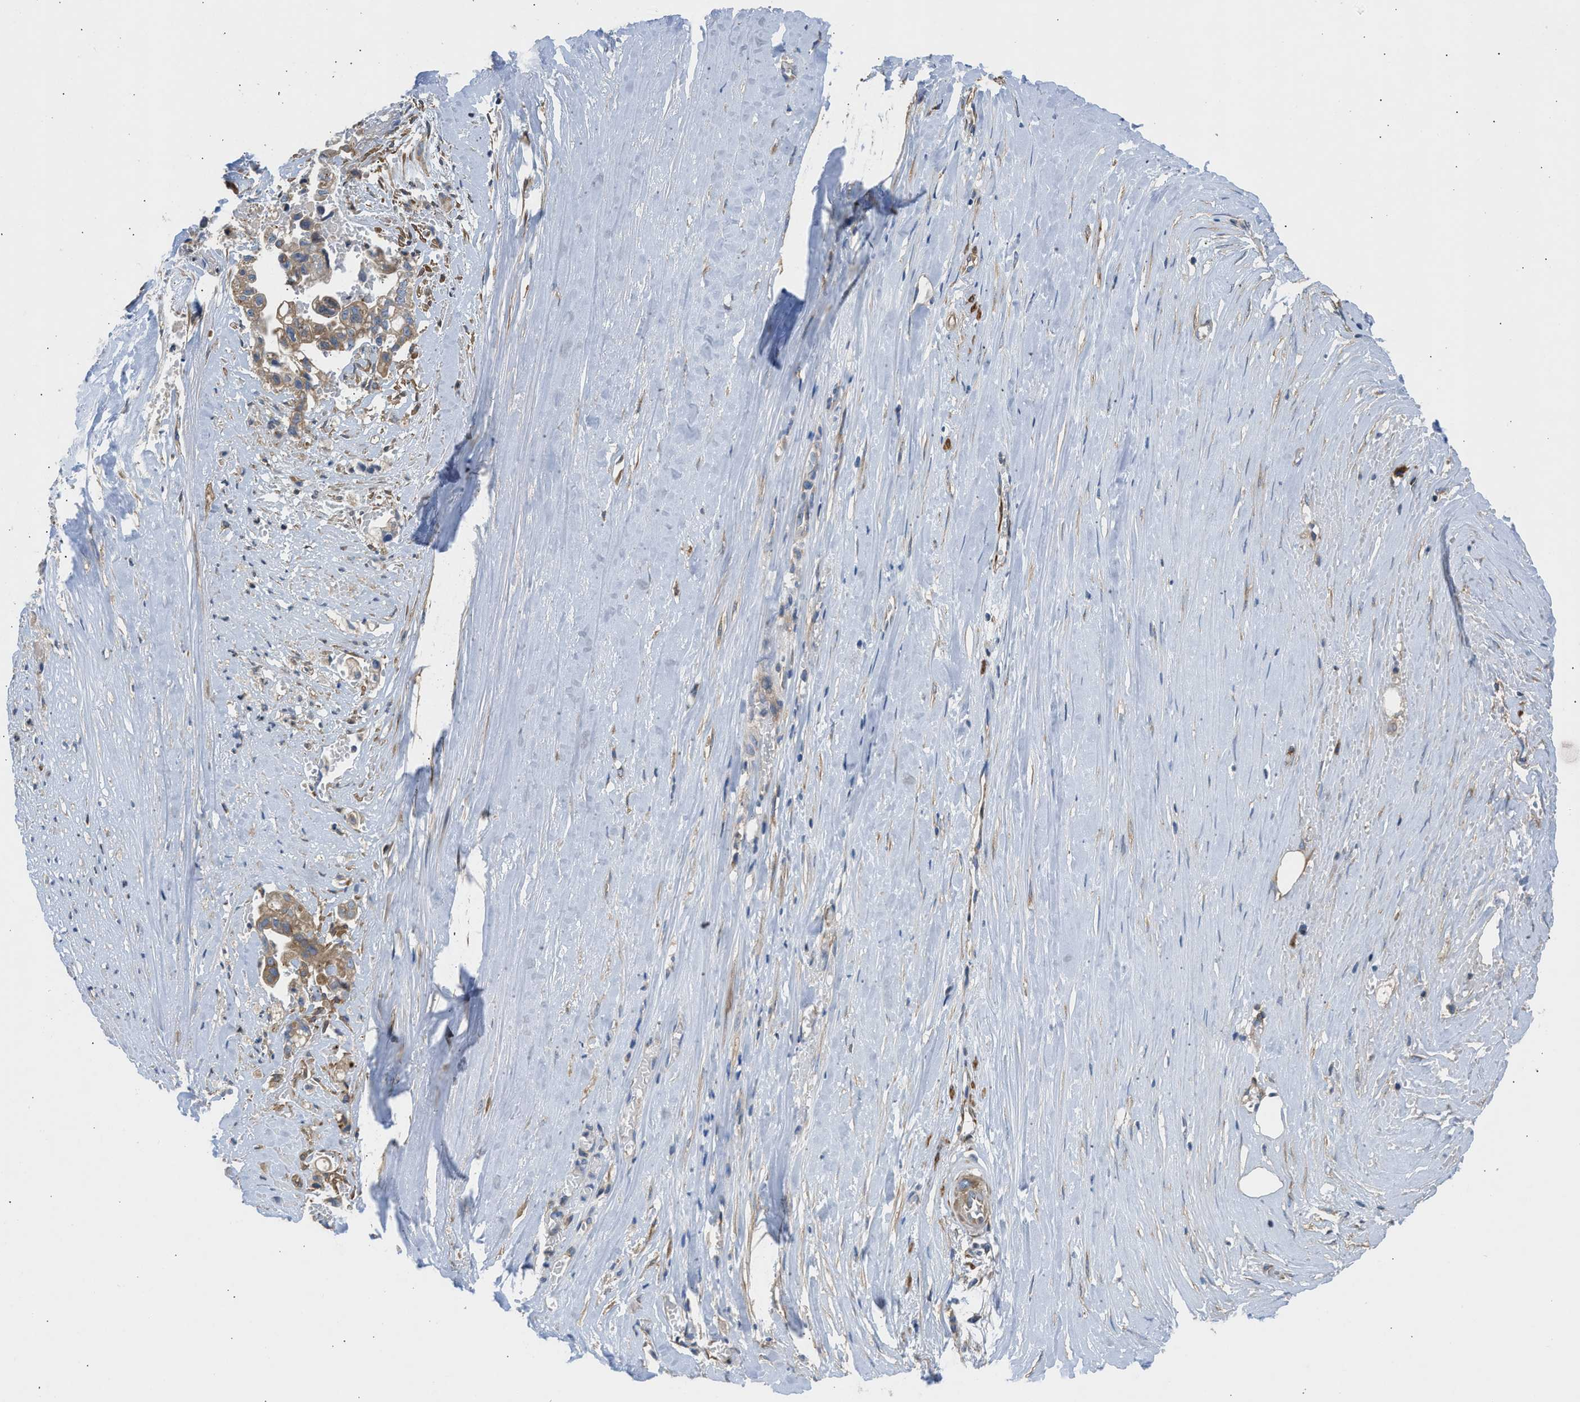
{"staining": {"intensity": "moderate", "quantity": ">75%", "location": "cytoplasmic/membranous"}, "tissue": "liver cancer", "cell_type": "Tumor cells", "image_type": "cancer", "snomed": [{"axis": "morphology", "description": "Cholangiocarcinoma"}, {"axis": "topography", "description": "Liver"}], "caption": "A micrograph of human liver cholangiocarcinoma stained for a protein reveals moderate cytoplasmic/membranous brown staining in tumor cells.", "gene": "CHKB", "patient": {"sex": "female", "age": 70}}